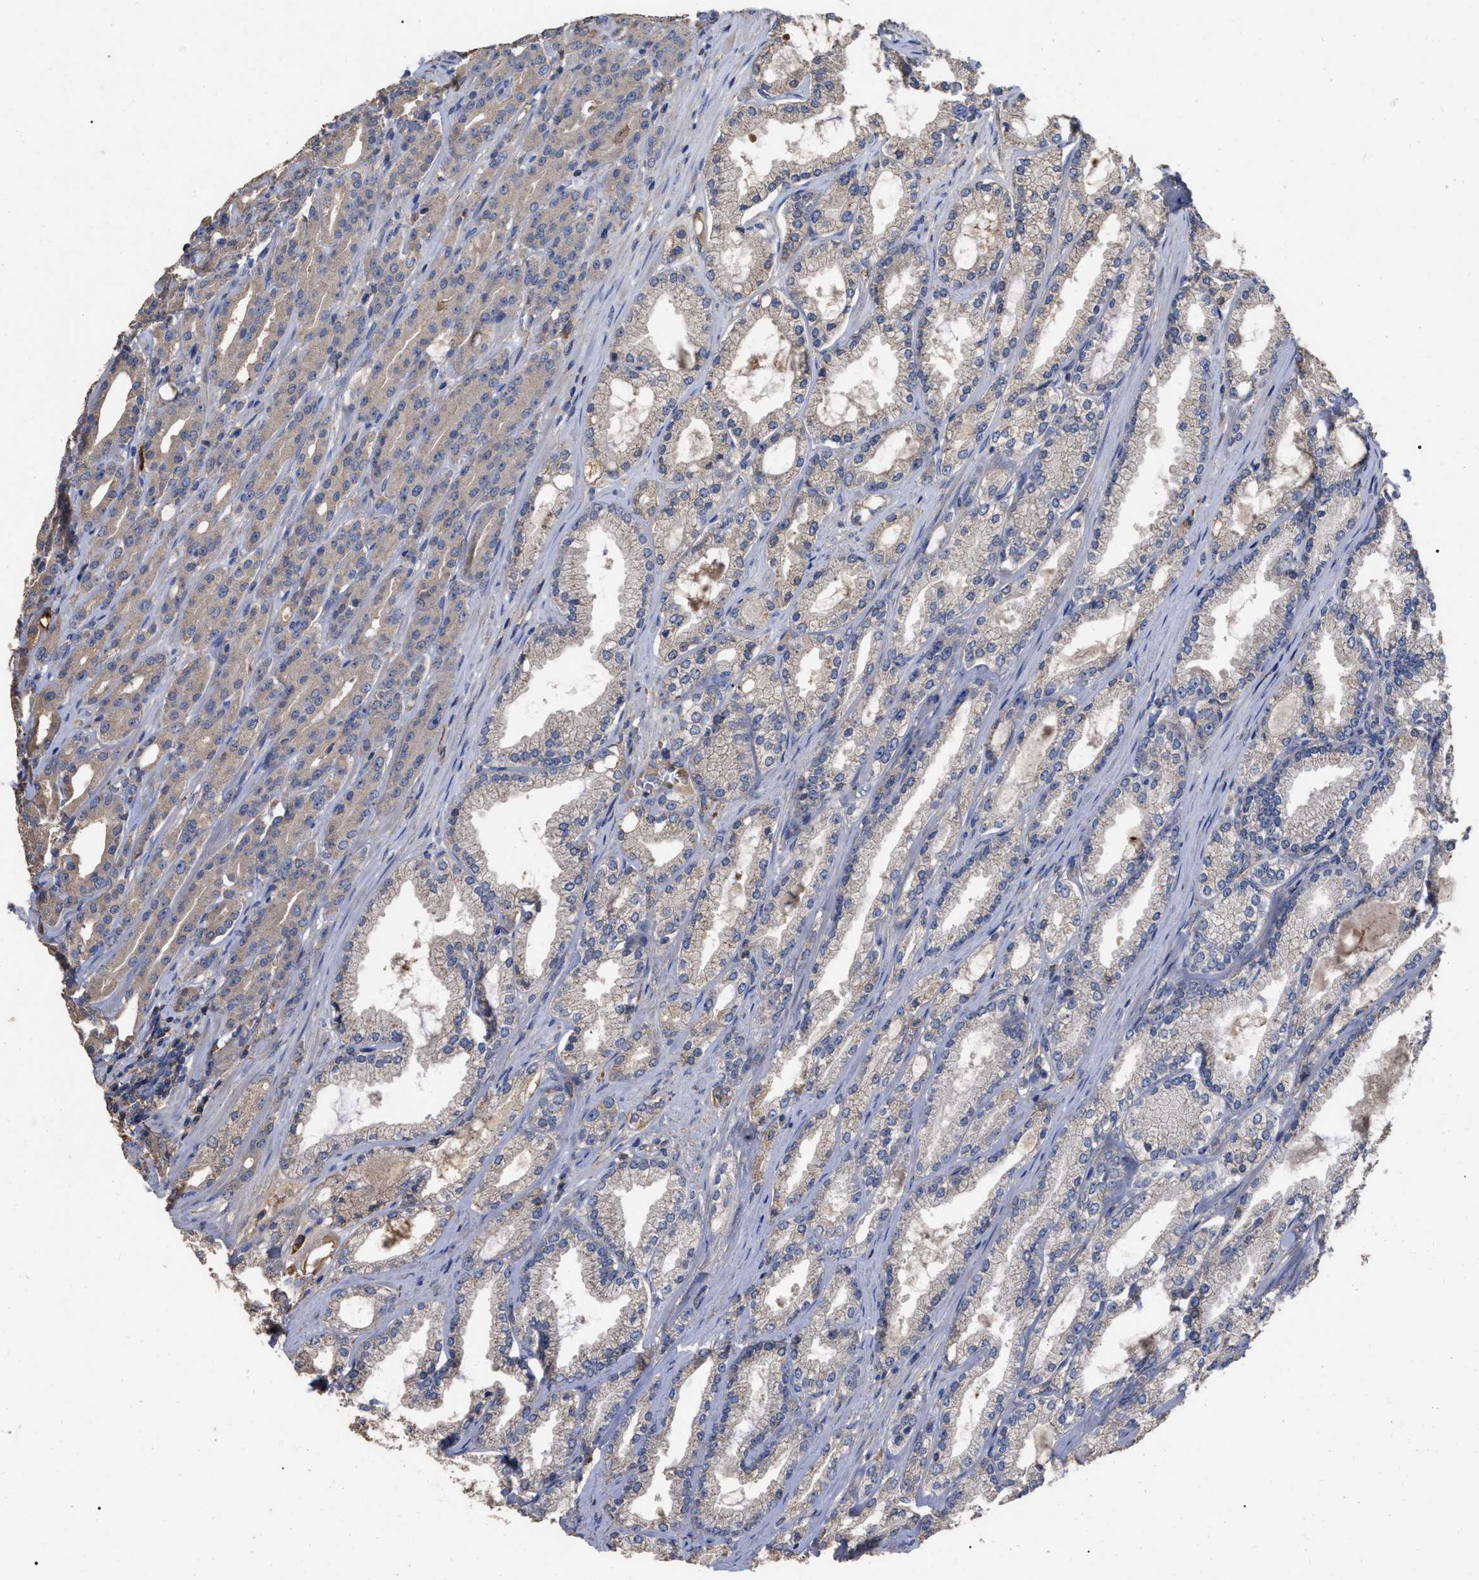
{"staining": {"intensity": "weak", "quantity": "<25%", "location": "cytoplasmic/membranous"}, "tissue": "prostate cancer", "cell_type": "Tumor cells", "image_type": "cancer", "snomed": [{"axis": "morphology", "description": "Adenocarcinoma, High grade"}, {"axis": "topography", "description": "Prostate"}], "caption": "This is an immunohistochemistry (IHC) photomicrograph of prostate cancer (adenocarcinoma (high-grade)). There is no positivity in tumor cells.", "gene": "GPR179", "patient": {"sex": "male", "age": 71}}